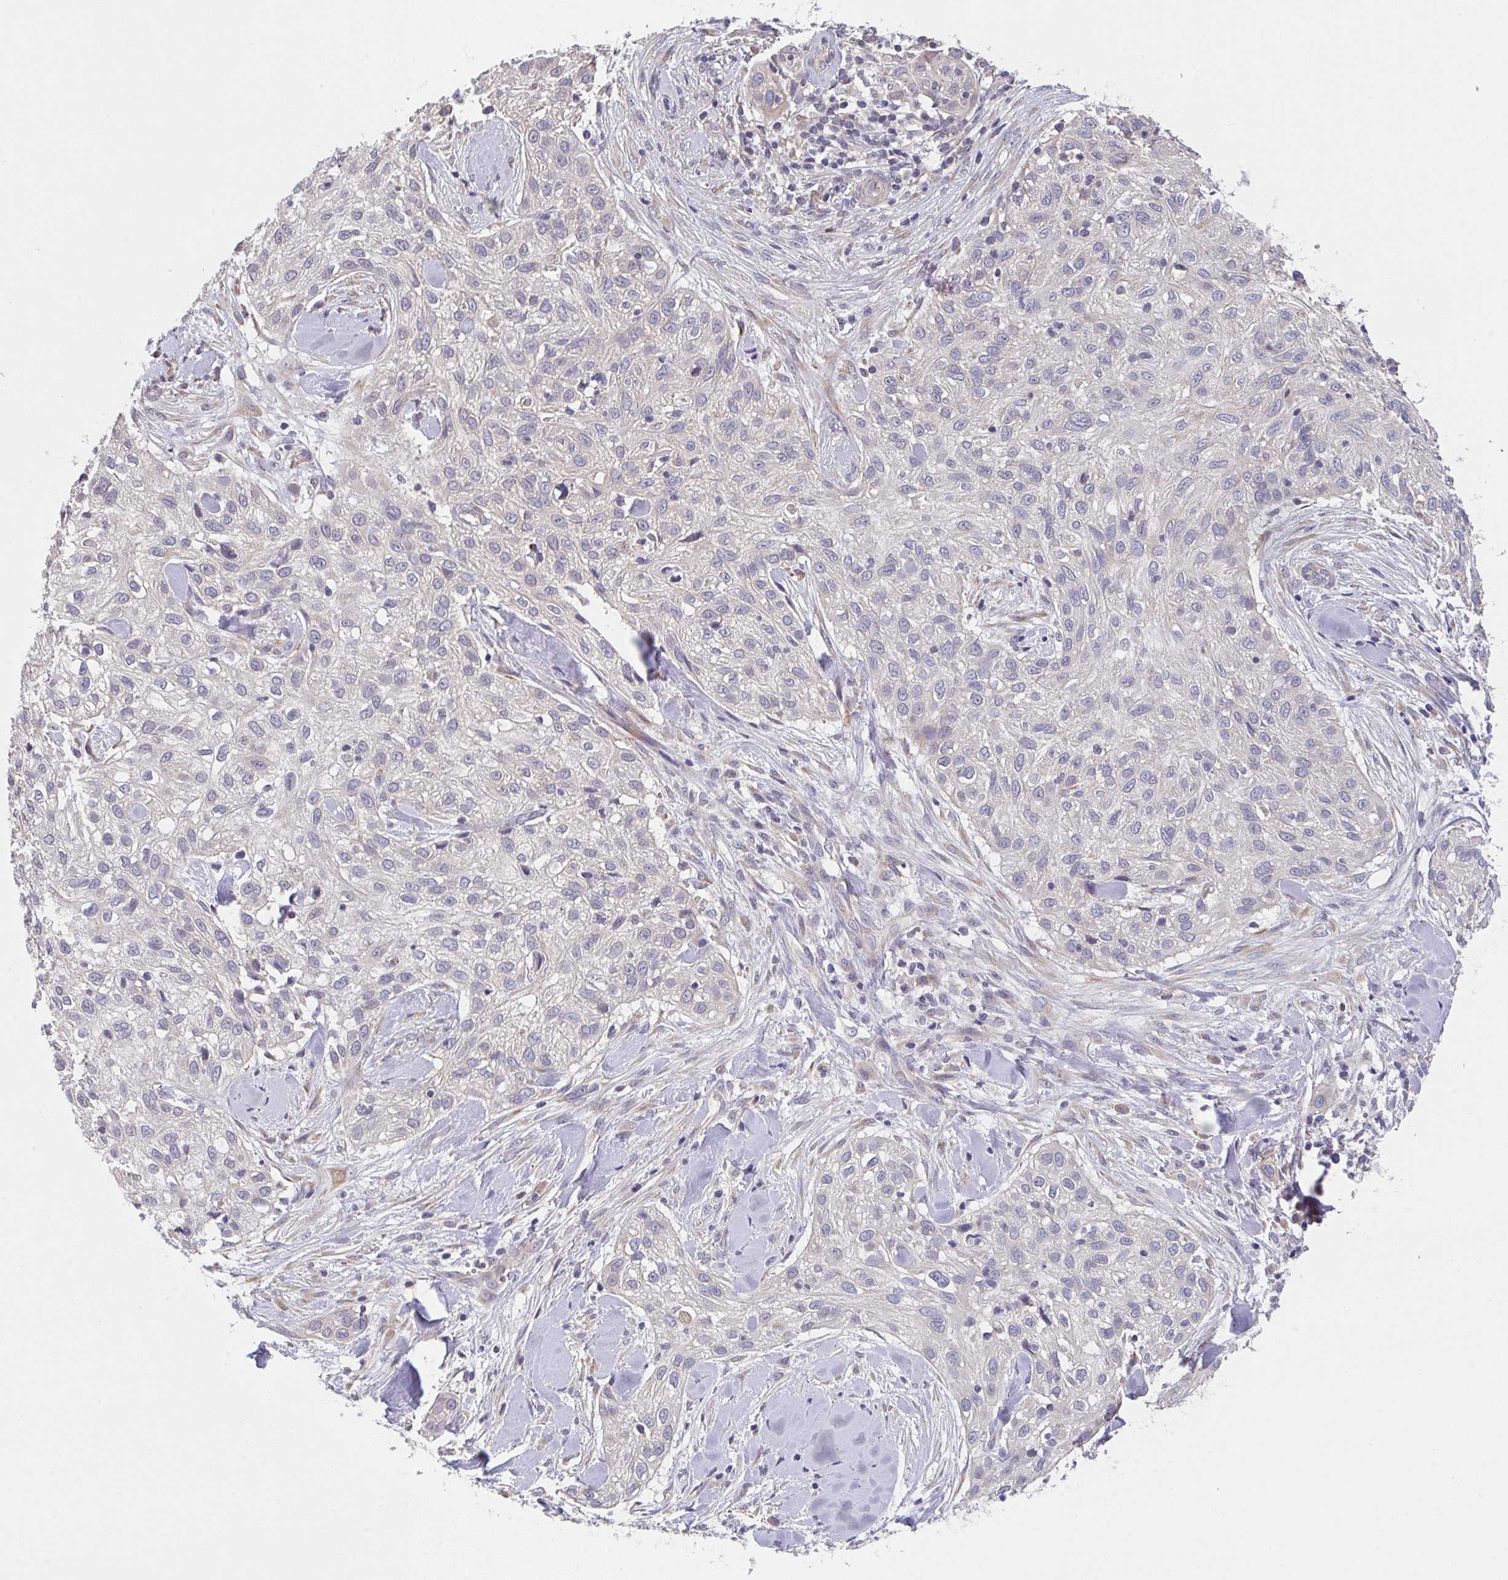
{"staining": {"intensity": "negative", "quantity": "none", "location": "none"}, "tissue": "skin cancer", "cell_type": "Tumor cells", "image_type": "cancer", "snomed": [{"axis": "morphology", "description": "Squamous cell carcinoma, NOS"}, {"axis": "topography", "description": "Skin"}], "caption": "There is no significant positivity in tumor cells of squamous cell carcinoma (skin).", "gene": "TSPAN31", "patient": {"sex": "male", "age": 82}}